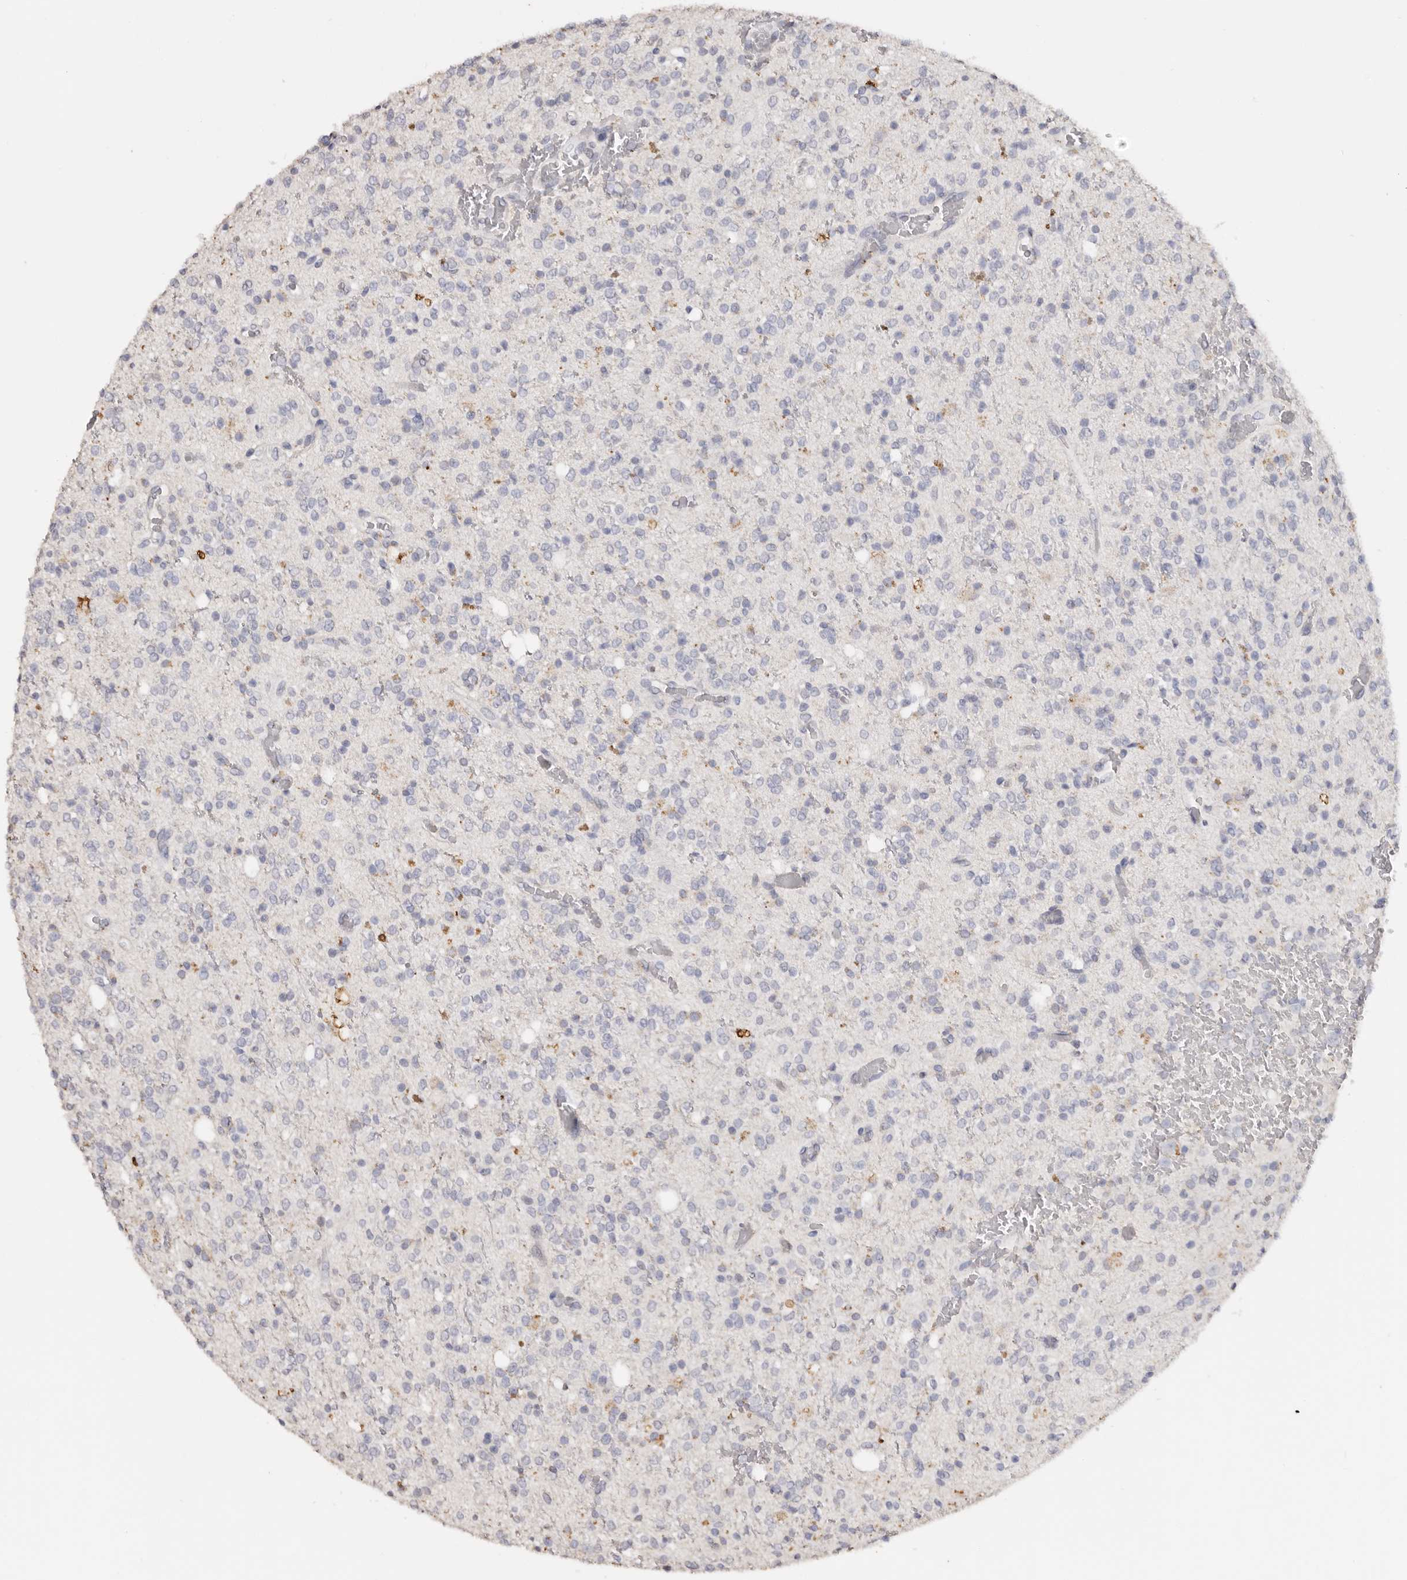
{"staining": {"intensity": "negative", "quantity": "none", "location": "none"}, "tissue": "glioma", "cell_type": "Tumor cells", "image_type": "cancer", "snomed": [{"axis": "morphology", "description": "Glioma, malignant, High grade"}, {"axis": "topography", "description": "Brain"}], "caption": "Tumor cells are negative for brown protein staining in glioma. (IHC, brightfield microscopy, high magnification).", "gene": "LGALS7B", "patient": {"sex": "male", "age": 34}}